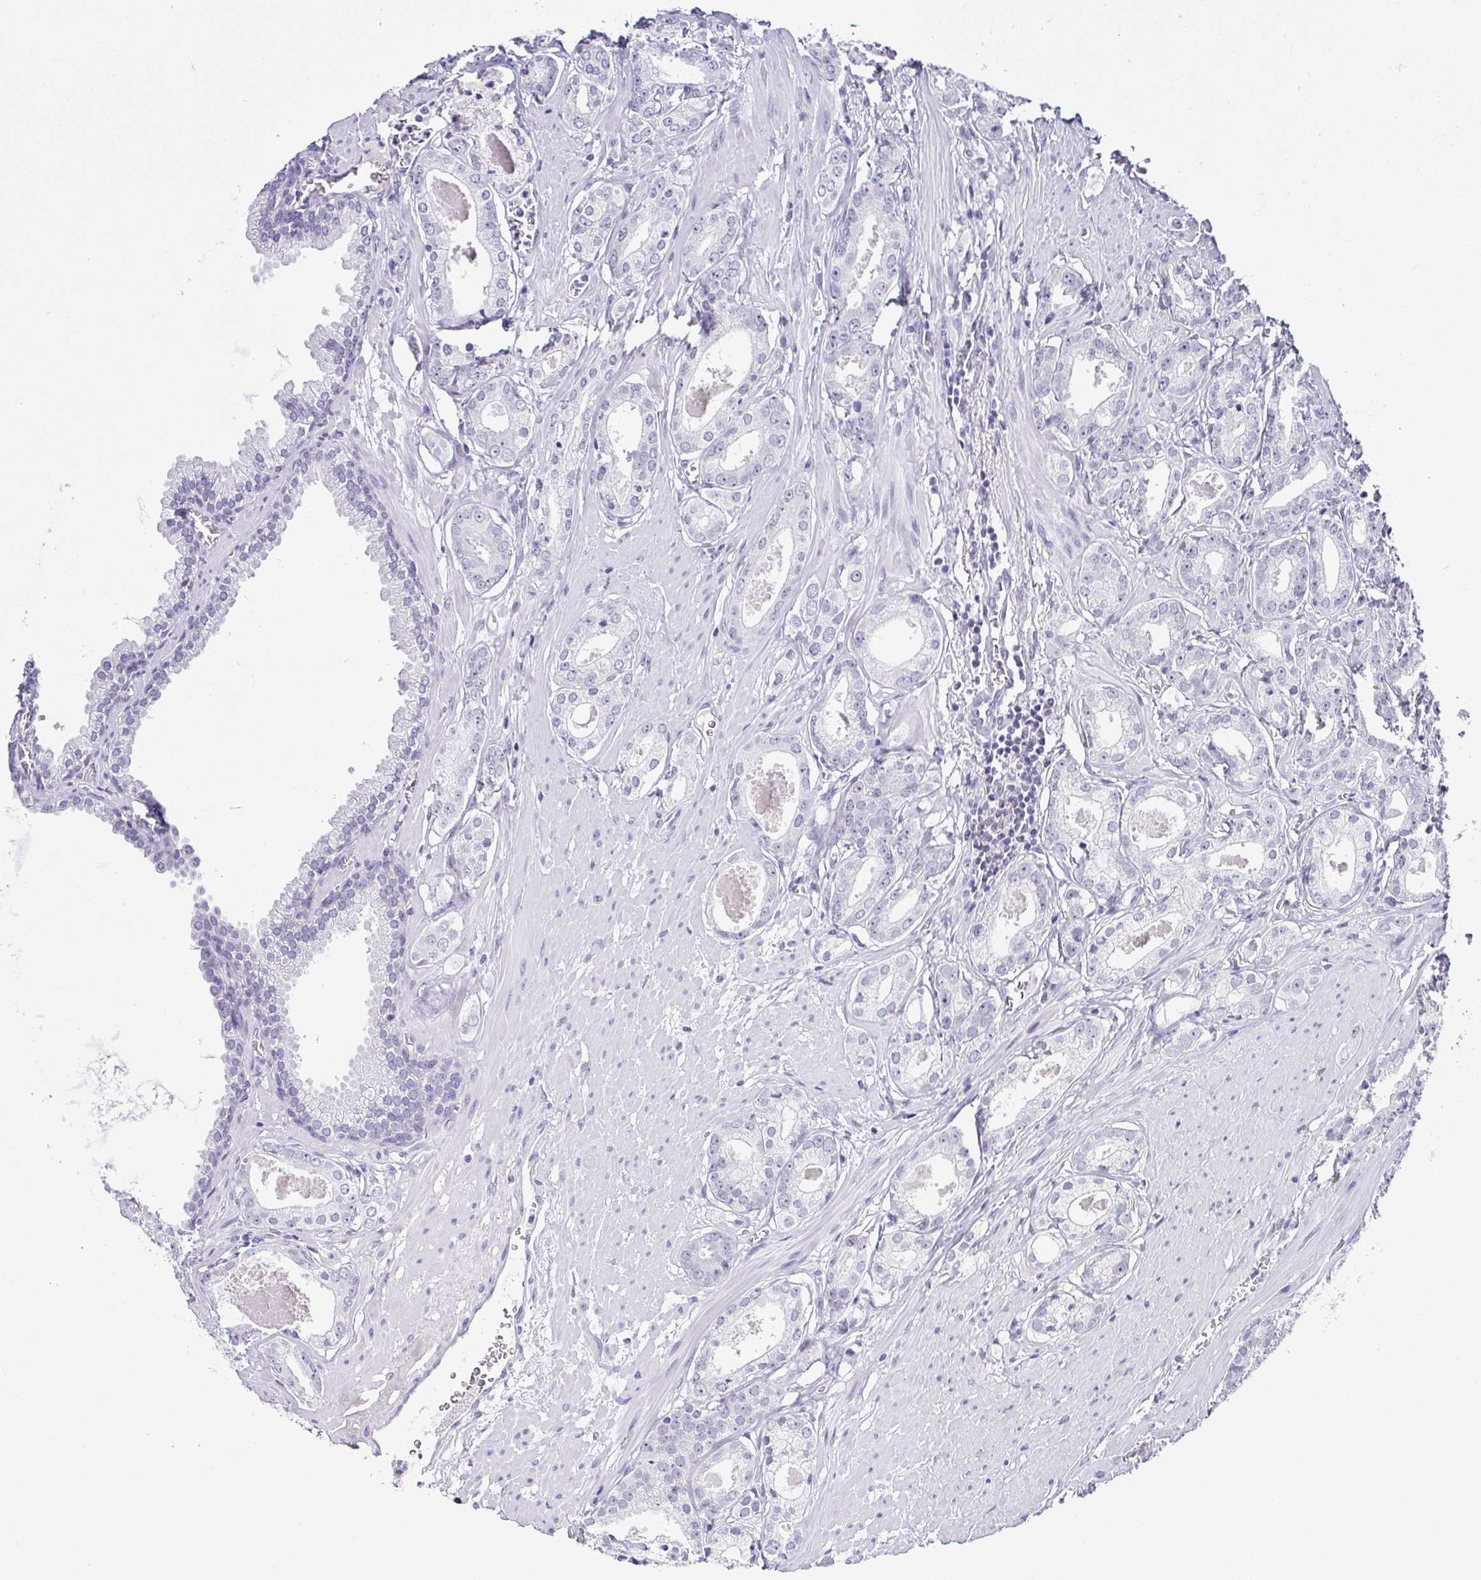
{"staining": {"intensity": "negative", "quantity": "none", "location": "none"}, "tissue": "prostate cancer", "cell_type": "Tumor cells", "image_type": "cancer", "snomed": [{"axis": "morphology", "description": "Adenocarcinoma, NOS"}, {"axis": "morphology", "description": "Adenocarcinoma, Low grade"}, {"axis": "topography", "description": "Prostate"}], "caption": "A photomicrograph of human prostate cancer is negative for staining in tumor cells.", "gene": "TCF3", "patient": {"sex": "male", "age": 64}}